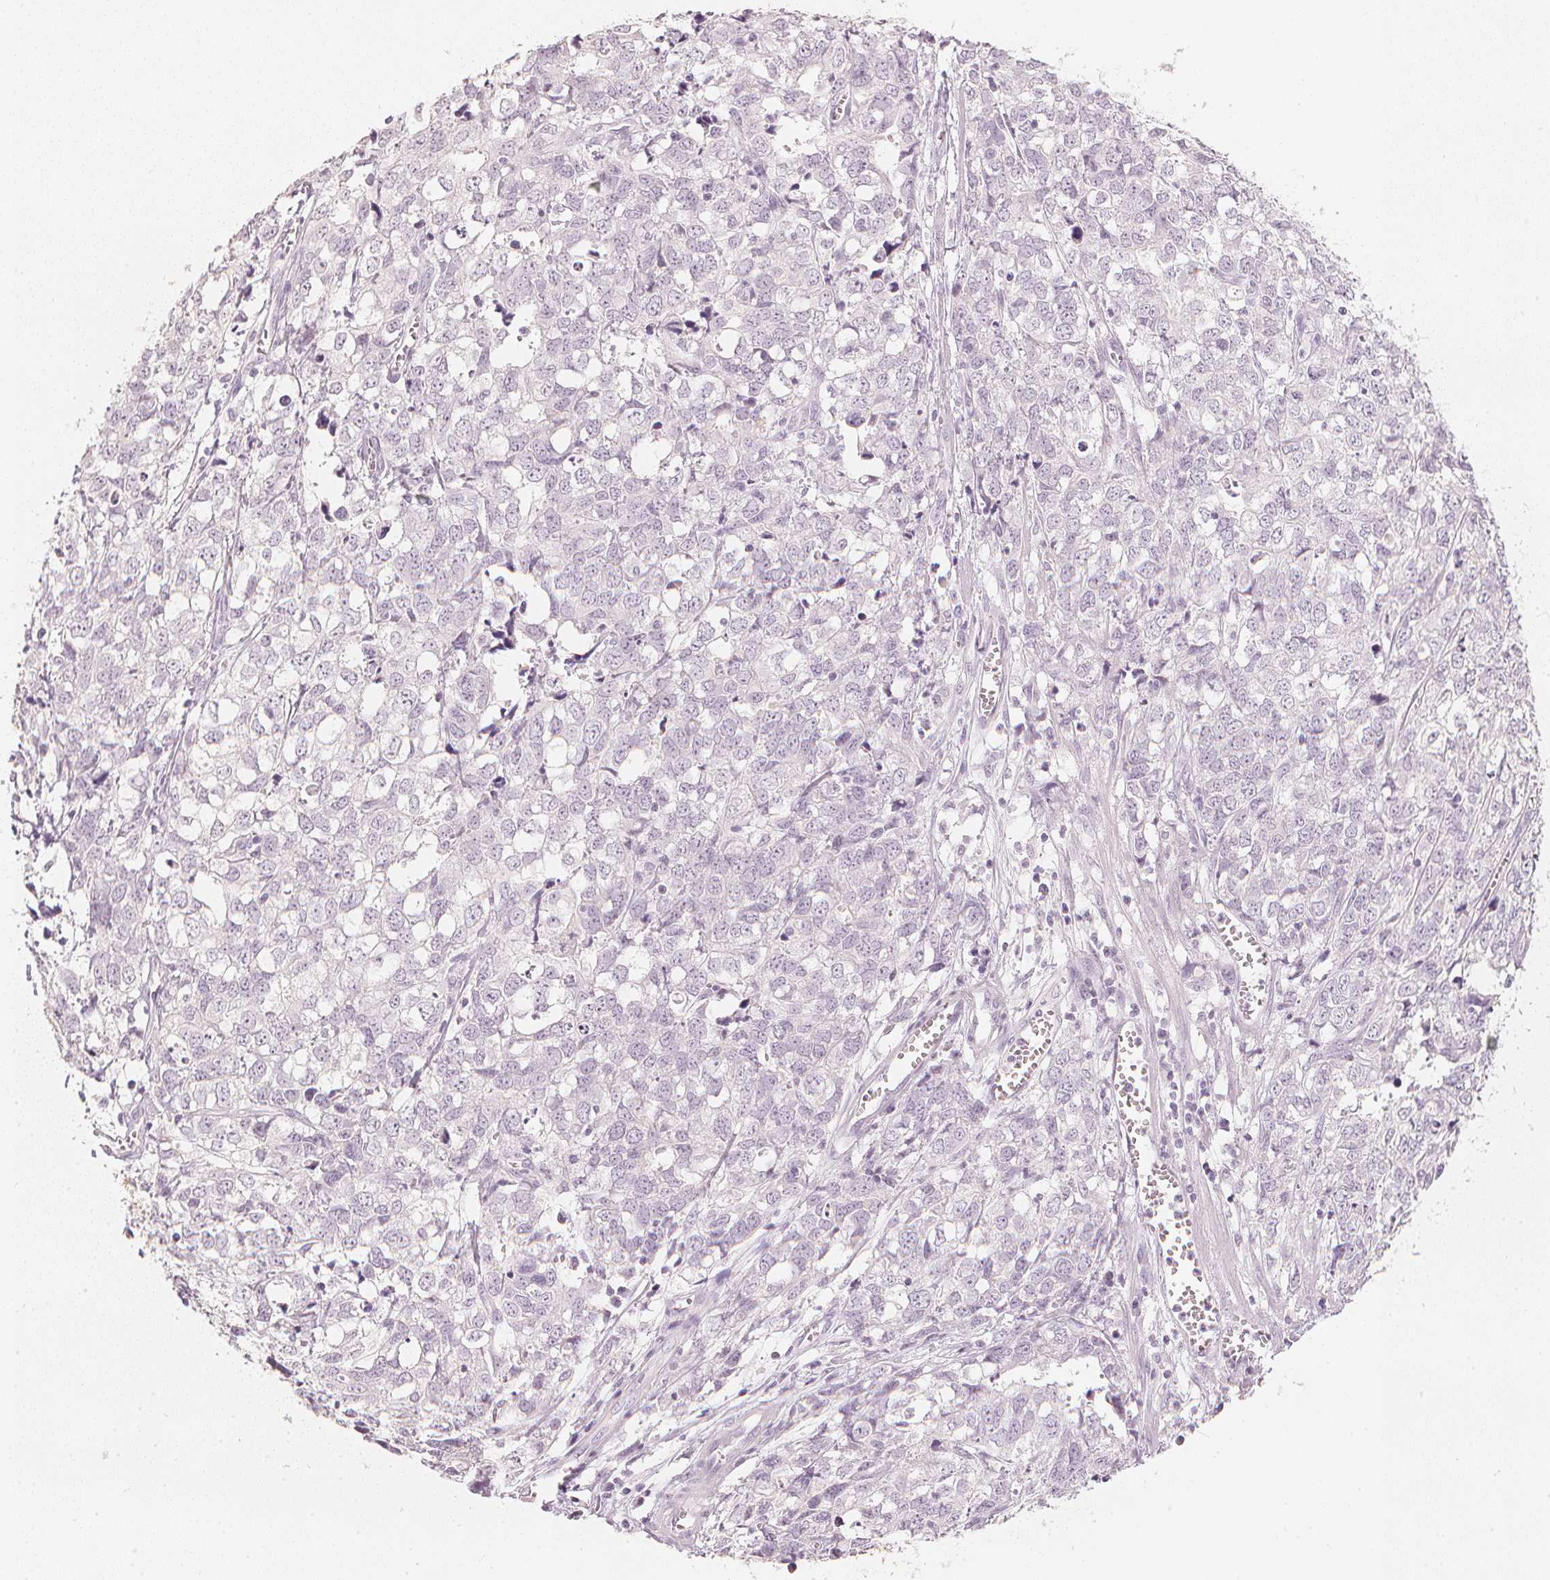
{"staining": {"intensity": "negative", "quantity": "none", "location": "none"}, "tissue": "stomach cancer", "cell_type": "Tumor cells", "image_type": "cancer", "snomed": [{"axis": "morphology", "description": "Adenocarcinoma, NOS"}, {"axis": "topography", "description": "Stomach, upper"}], "caption": "The photomicrograph shows no significant staining in tumor cells of stomach adenocarcinoma.", "gene": "CALB1", "patient": {"sex": "male", "age": 81}}